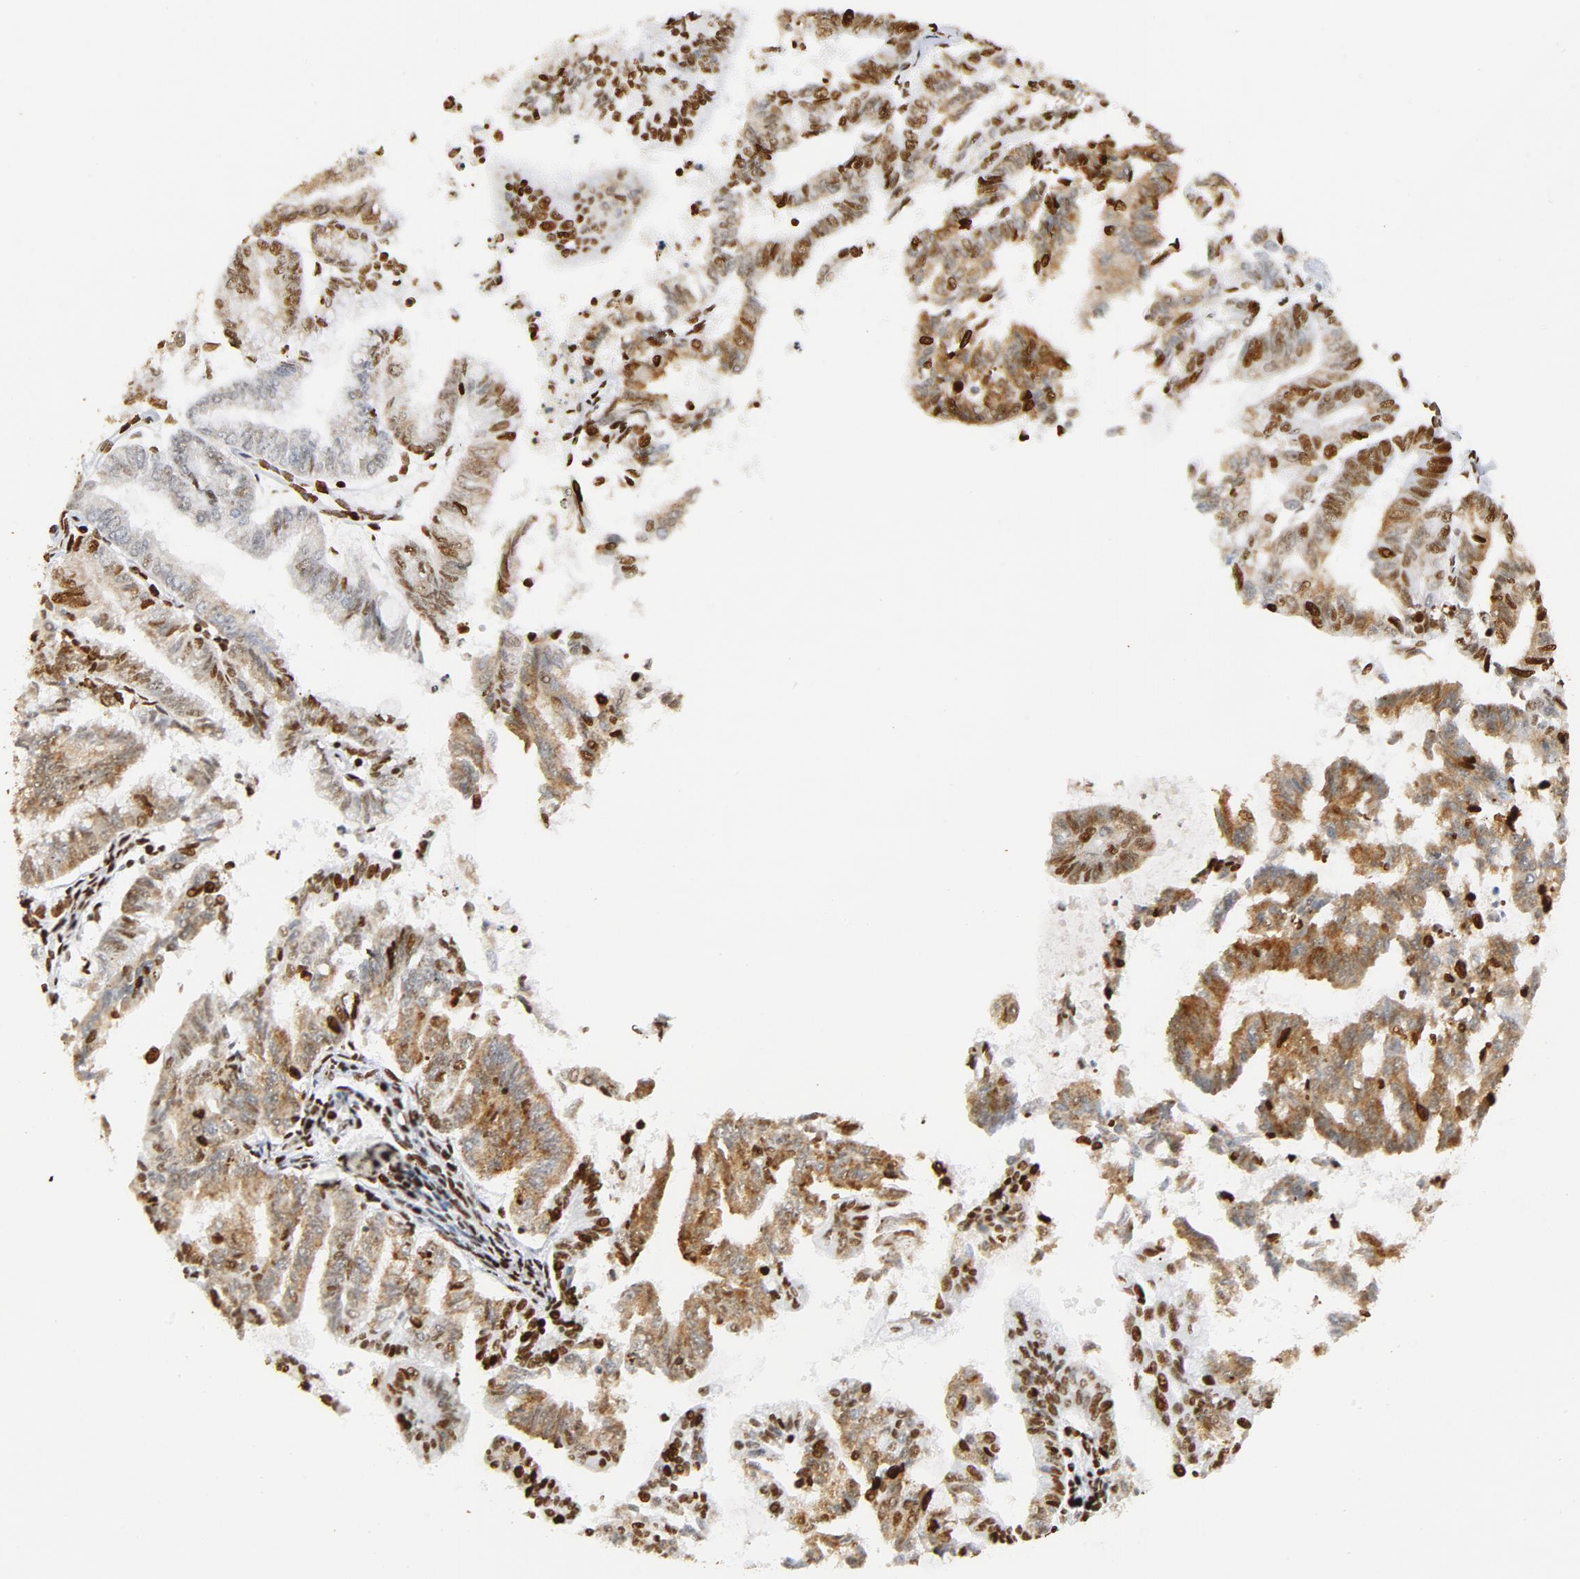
{"staining": {"intensity": "strong", "quantity": ">75%", "location": "nuclear"}, "tissue": "endometrial cancer", "cell_type": "Tumor cells", "image_type": "cancer", "snomed": [{"axis": "morphology", "description": "Adenocarcinoma, NOS"}, {"axis": "topography", "description": "Endometrium"}], "caption": "There is high levels of strong nuclear staining in tumor cells of endometrial adenocarcinoma, as demonstrated by immunohistochemical staining (brown color).", "gene": "XRCC6", "patient": {"sex": "female", "age": 79}}